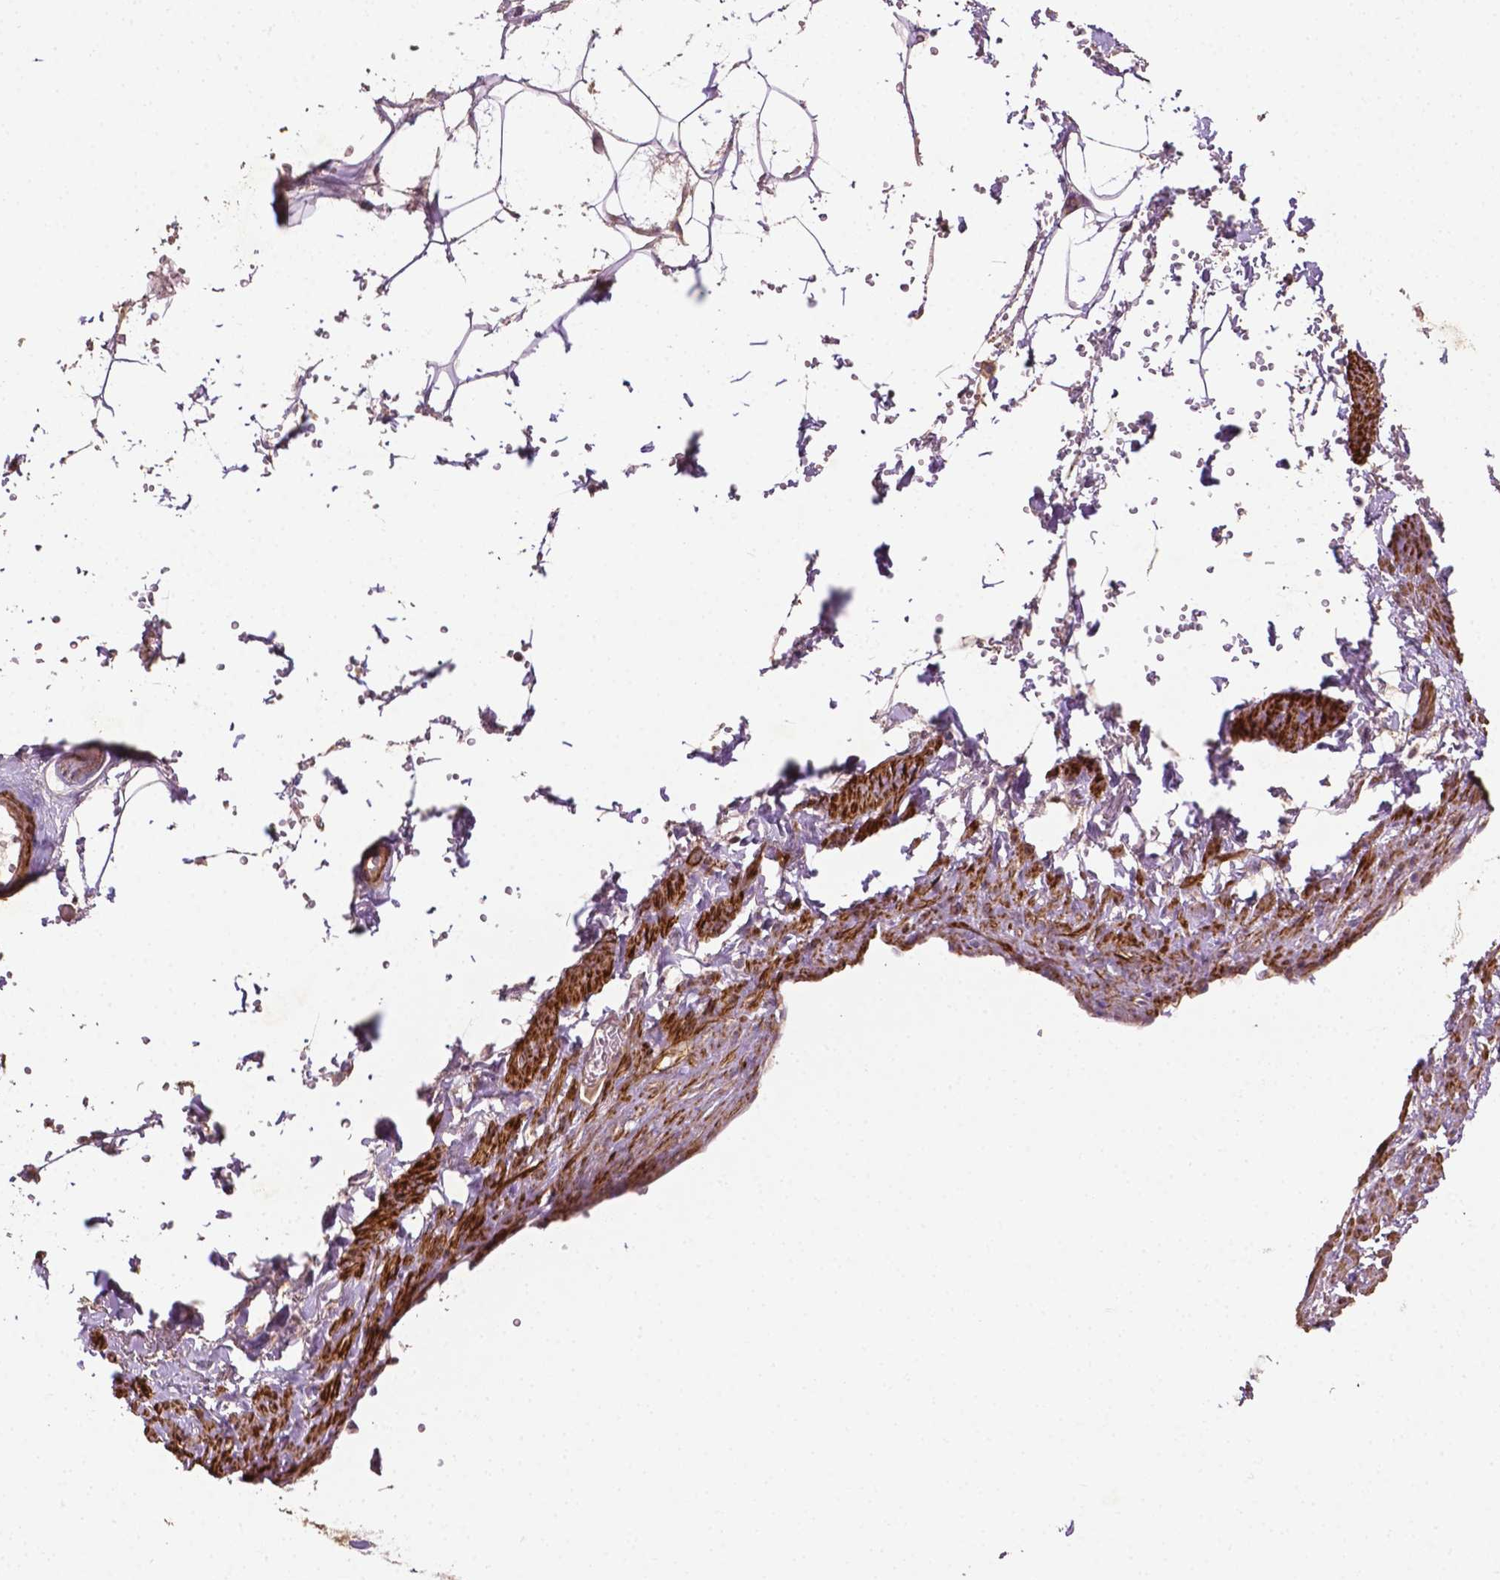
{"staining": {"intensity": "weak", "quantity": ">75%", "location": "cytoplasmic/membranous"}, "tissue": "adipose tissue", "cell_type": "Adipocytes", "image_type": "normal", "snomed": [{"axis": "morphology", "description": "Normal tissue, NOS"}, {"axis": "topography", "description": "Prostate"}, {"axis": "topography", "description": "Peripheral nerve tissue"}], "caption": "This is an image of immunohistochemistry staining of benign adipose tissue, which shows weak staining in the cytoplasmic/membranous of adipocytes.", "gene": "LRR1", "patient": {"sex": "male", "age": 55}}